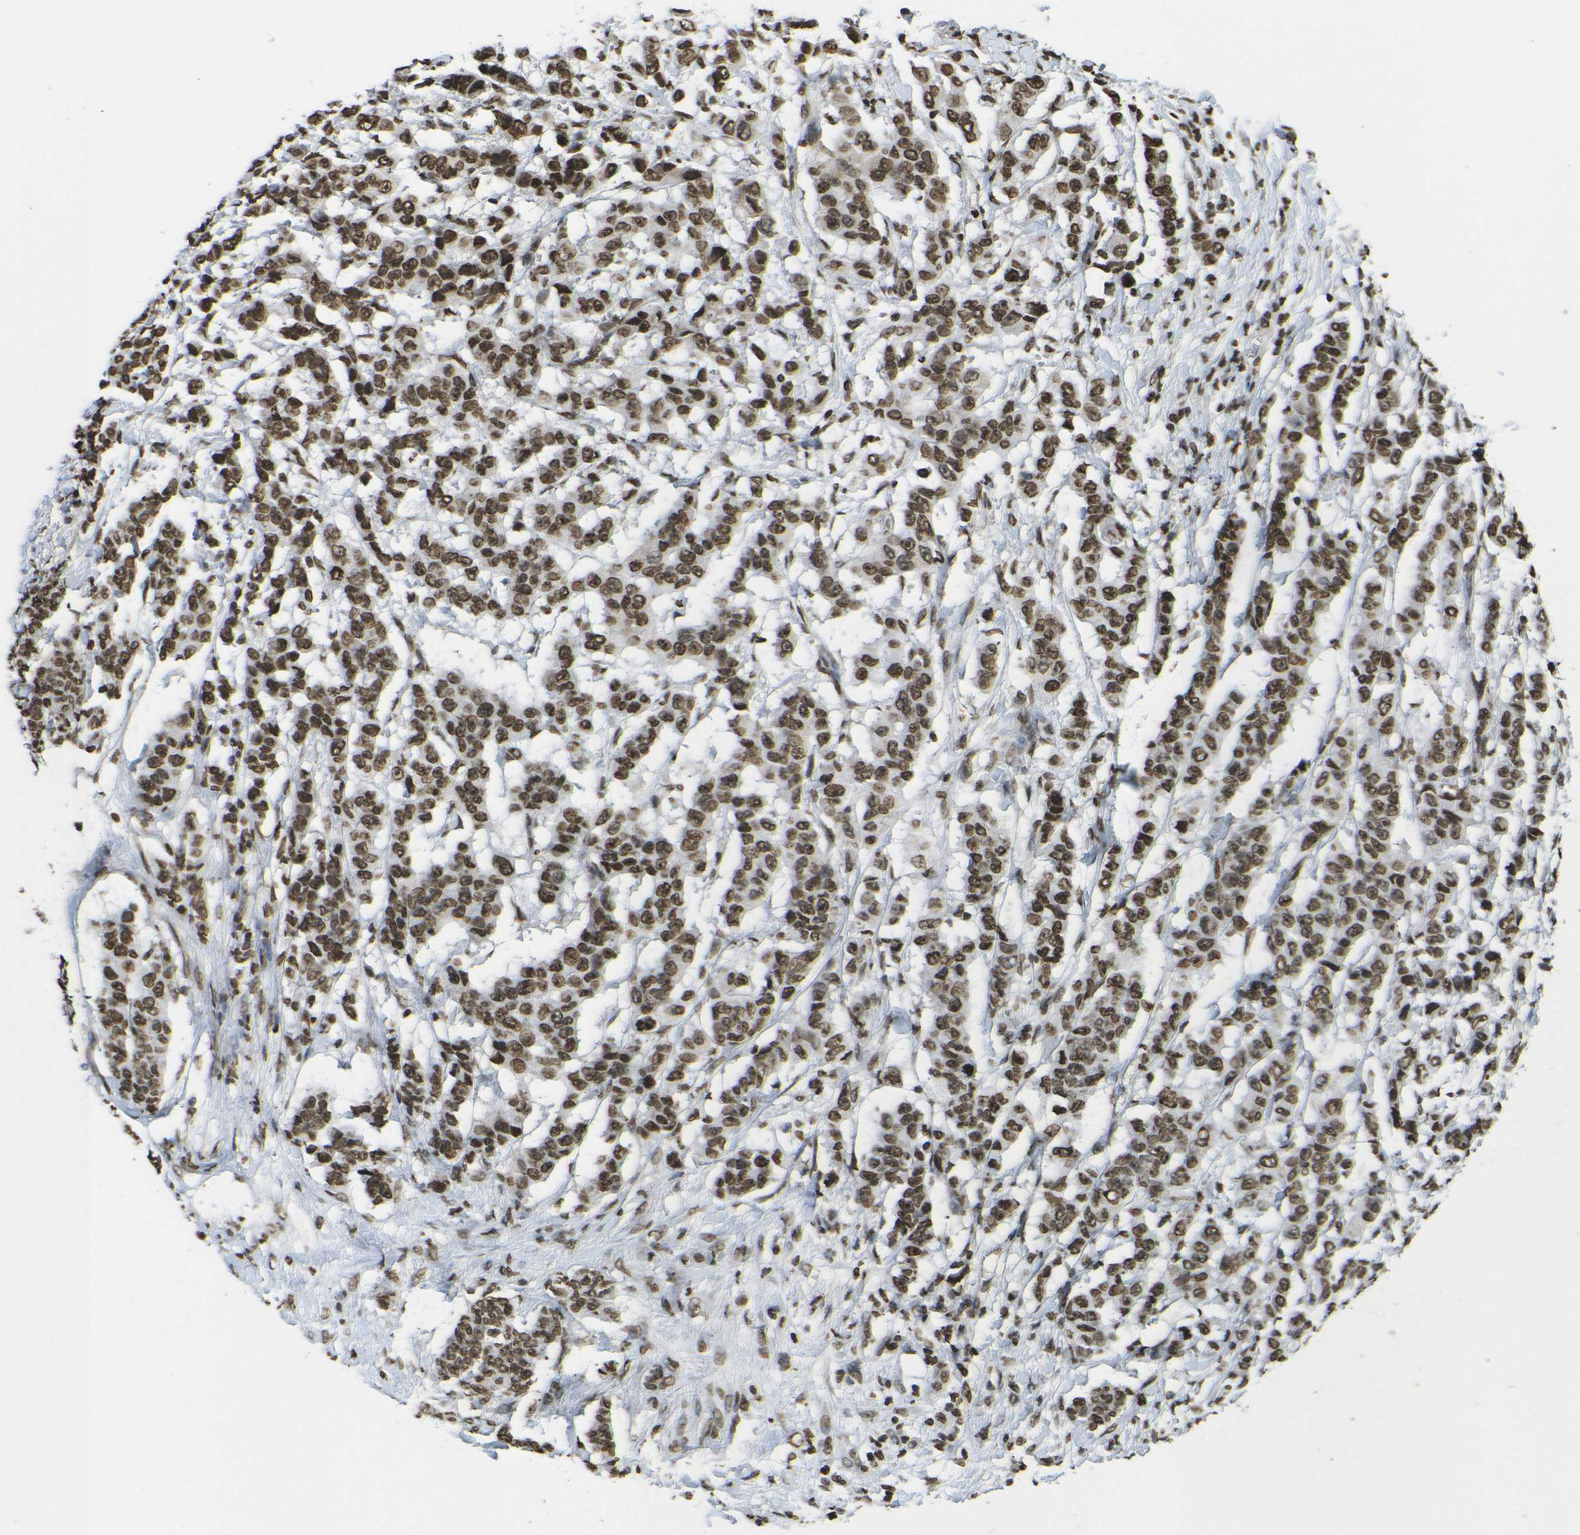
{"staining": {"intensity": "moderate", "quantity": ">75%", "location": "nuclear"}, "tissue": "breast cancer", "cell_type": "Tumor cells", "image_type": "cancer", "snomed": [{"axis": "morphology", "description": "Duct carcinoma"}, {"axis": "topography", "description": "Breast"}], "caption": "A high-resolution micrograph shows immunohistochemistry staining of breast infiltrating ductal carcinoma, which displays moderate nuclear staining in about >75% of tumor cells.", "gene": "H4C16", "patient": {"sex": "female", "age": 40}}